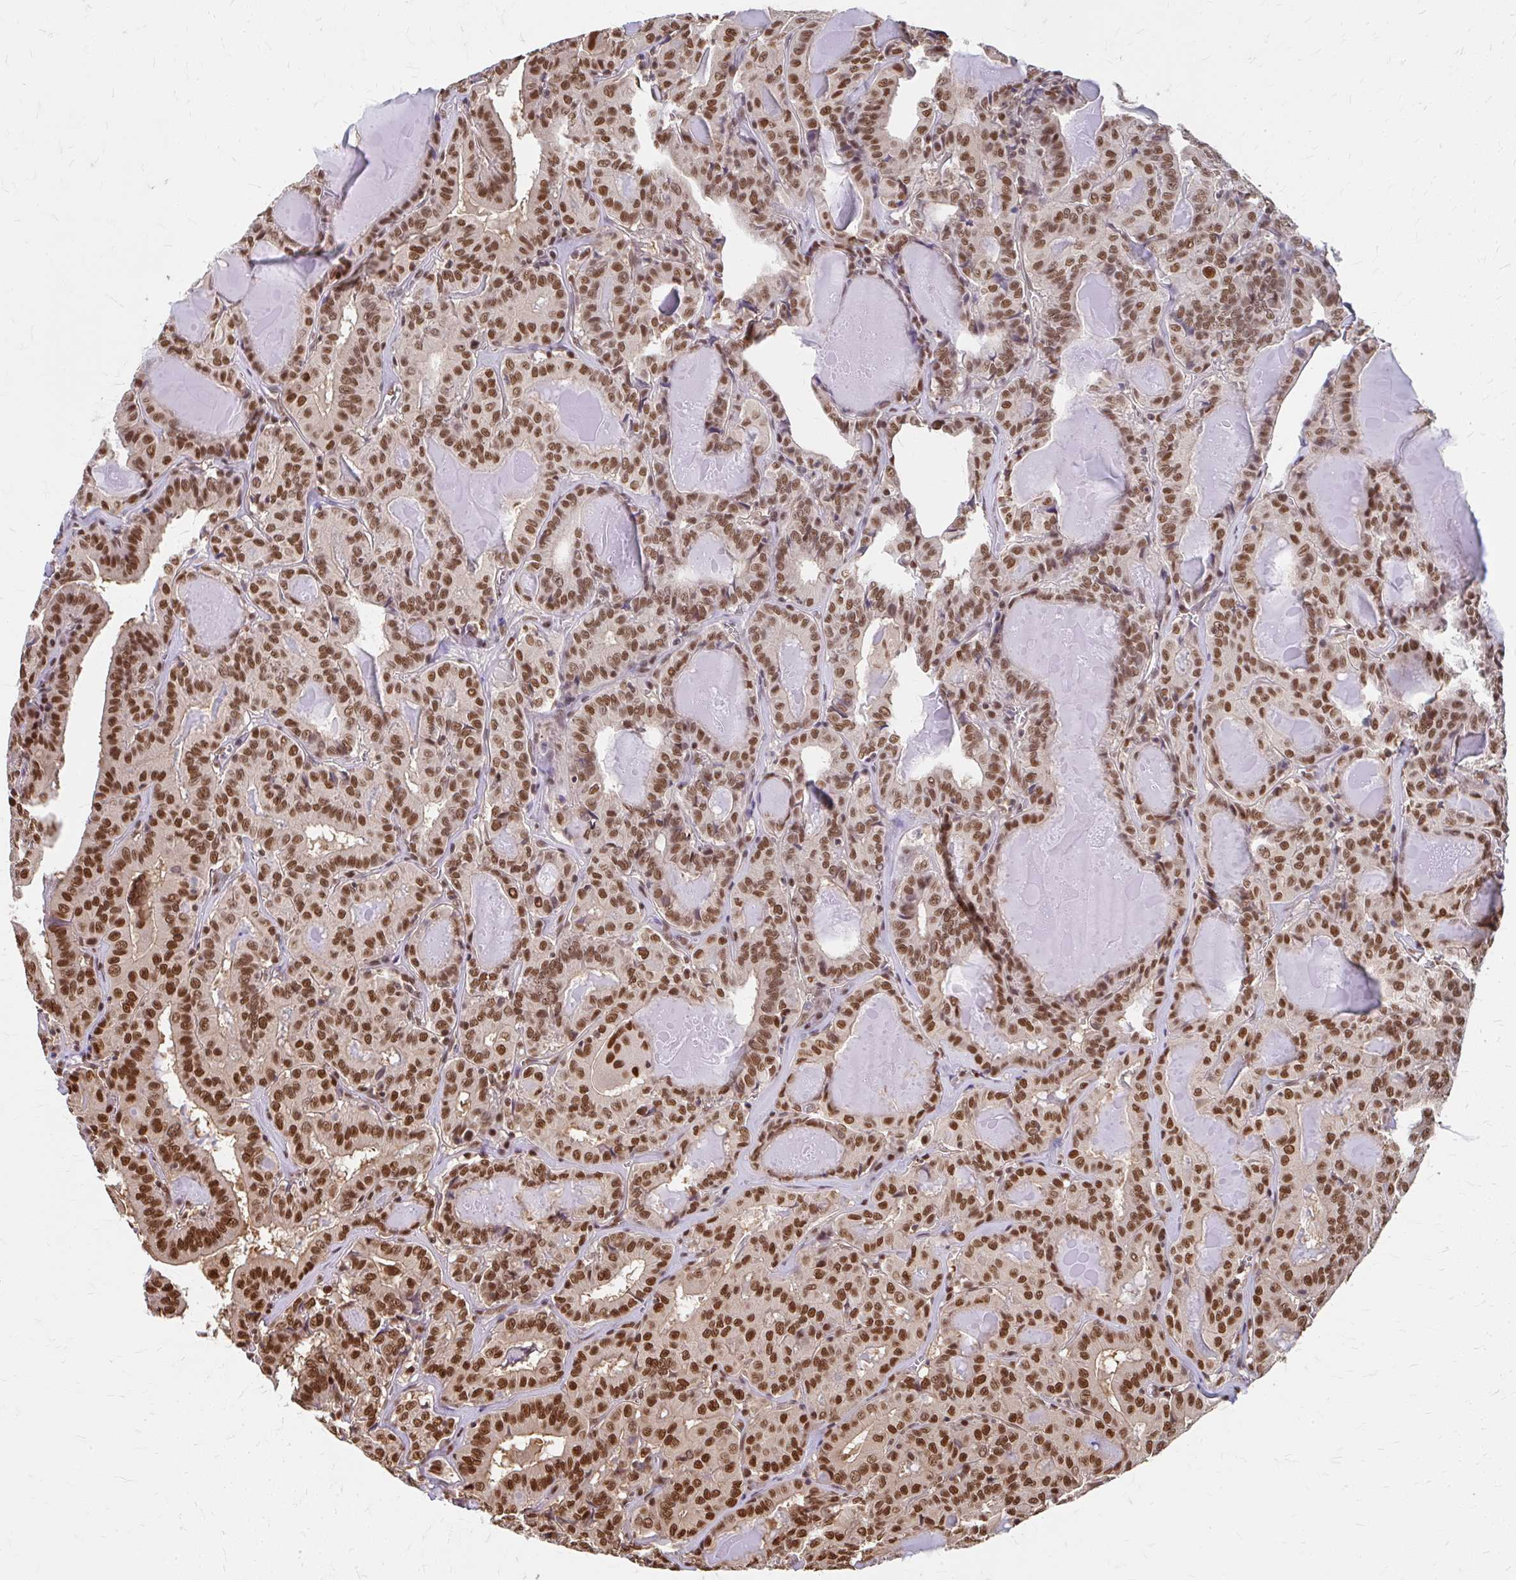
{"staining": {"intensity": "moderate", "quantity": ">75%", "location": "cytoplasmic/membranous,nuclear"}, "tissue": "thyroid cancer", "cell_type": "Tumor cells", "image_type": "cancer", "snomed": [{"axis": "morphology", "description": "Papillary adenocarcinoma, NOS"}, {"axis": "topography", "description": "Thyroid gland"}], "caption": "Immunohistochemical staining of thyroid cancer exhibits medium levels of moderate cytoplasmic/membranous and nuclear positivity in about >75% of tumor cells. The staining is performed using DAB brown chromogen to label protein expression. The nuclei are counter-stained blue using hematoxylin.", "gene": "XPO1", "patient": {"sex": "female", "age": 72}}